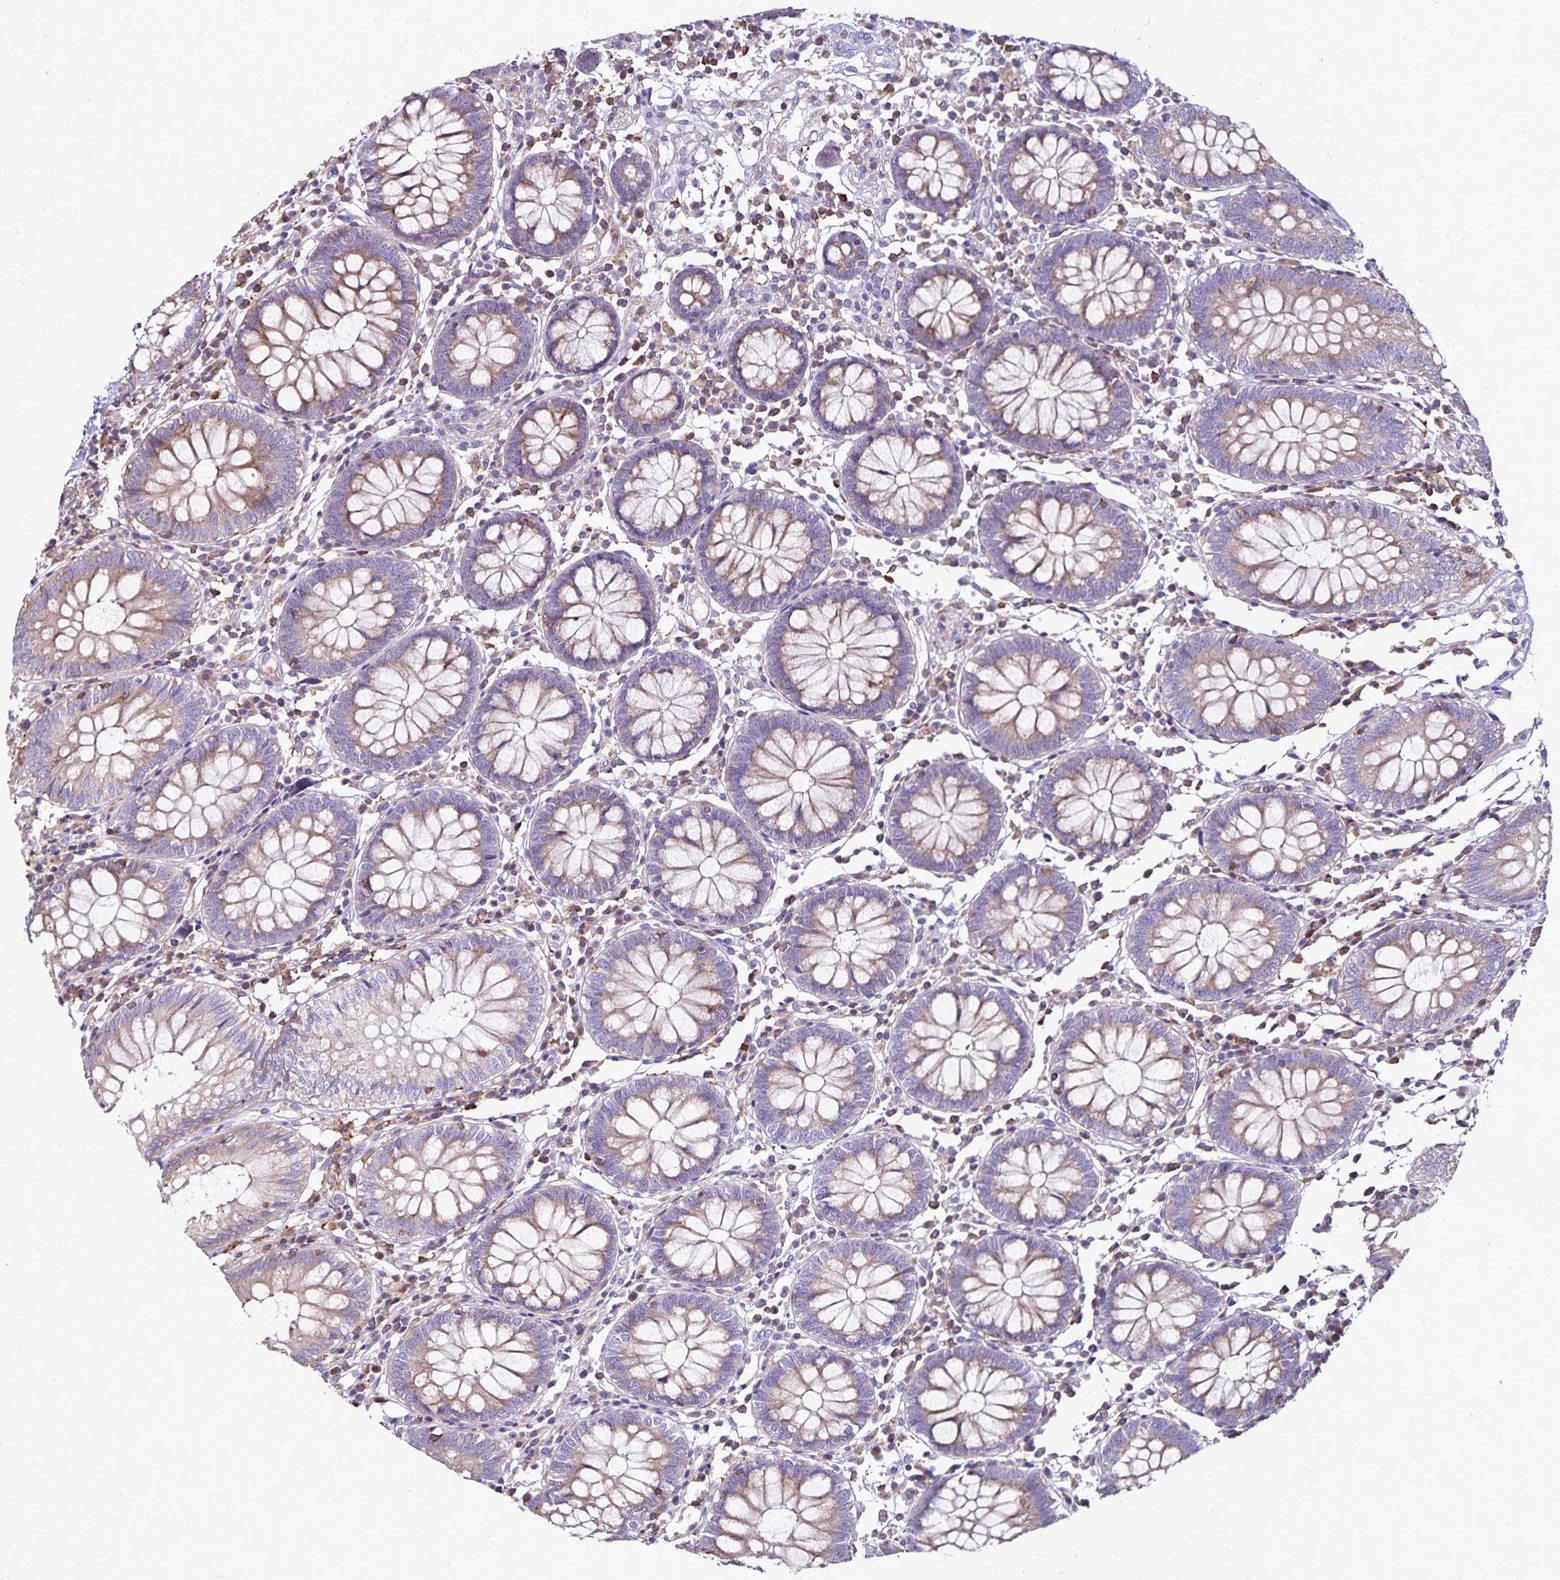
{"staining": {"intensity": "moderate", "quantity": "<25%", "location": "cytoplasmic/membranous"}, "tissue": "colon", "cell_type": "Endothelial cells", "image_type": "normal", "snomed": [{"axis": "morphology", "description": "Normal tissue, NOS"}, {"axis": "morphology", "description": "Adenocarcinoma, NOS"}, {"axis": "topography", "description": "Colon"}], "caption": "Moderate cytoplasmic/membranous staining for a protein is seen in about <25% of endothelial cells of benign colon using immunohistochemistry (IHC).", "gene": "NAGPA", "patient": {"sex": "male", "age": 83}}